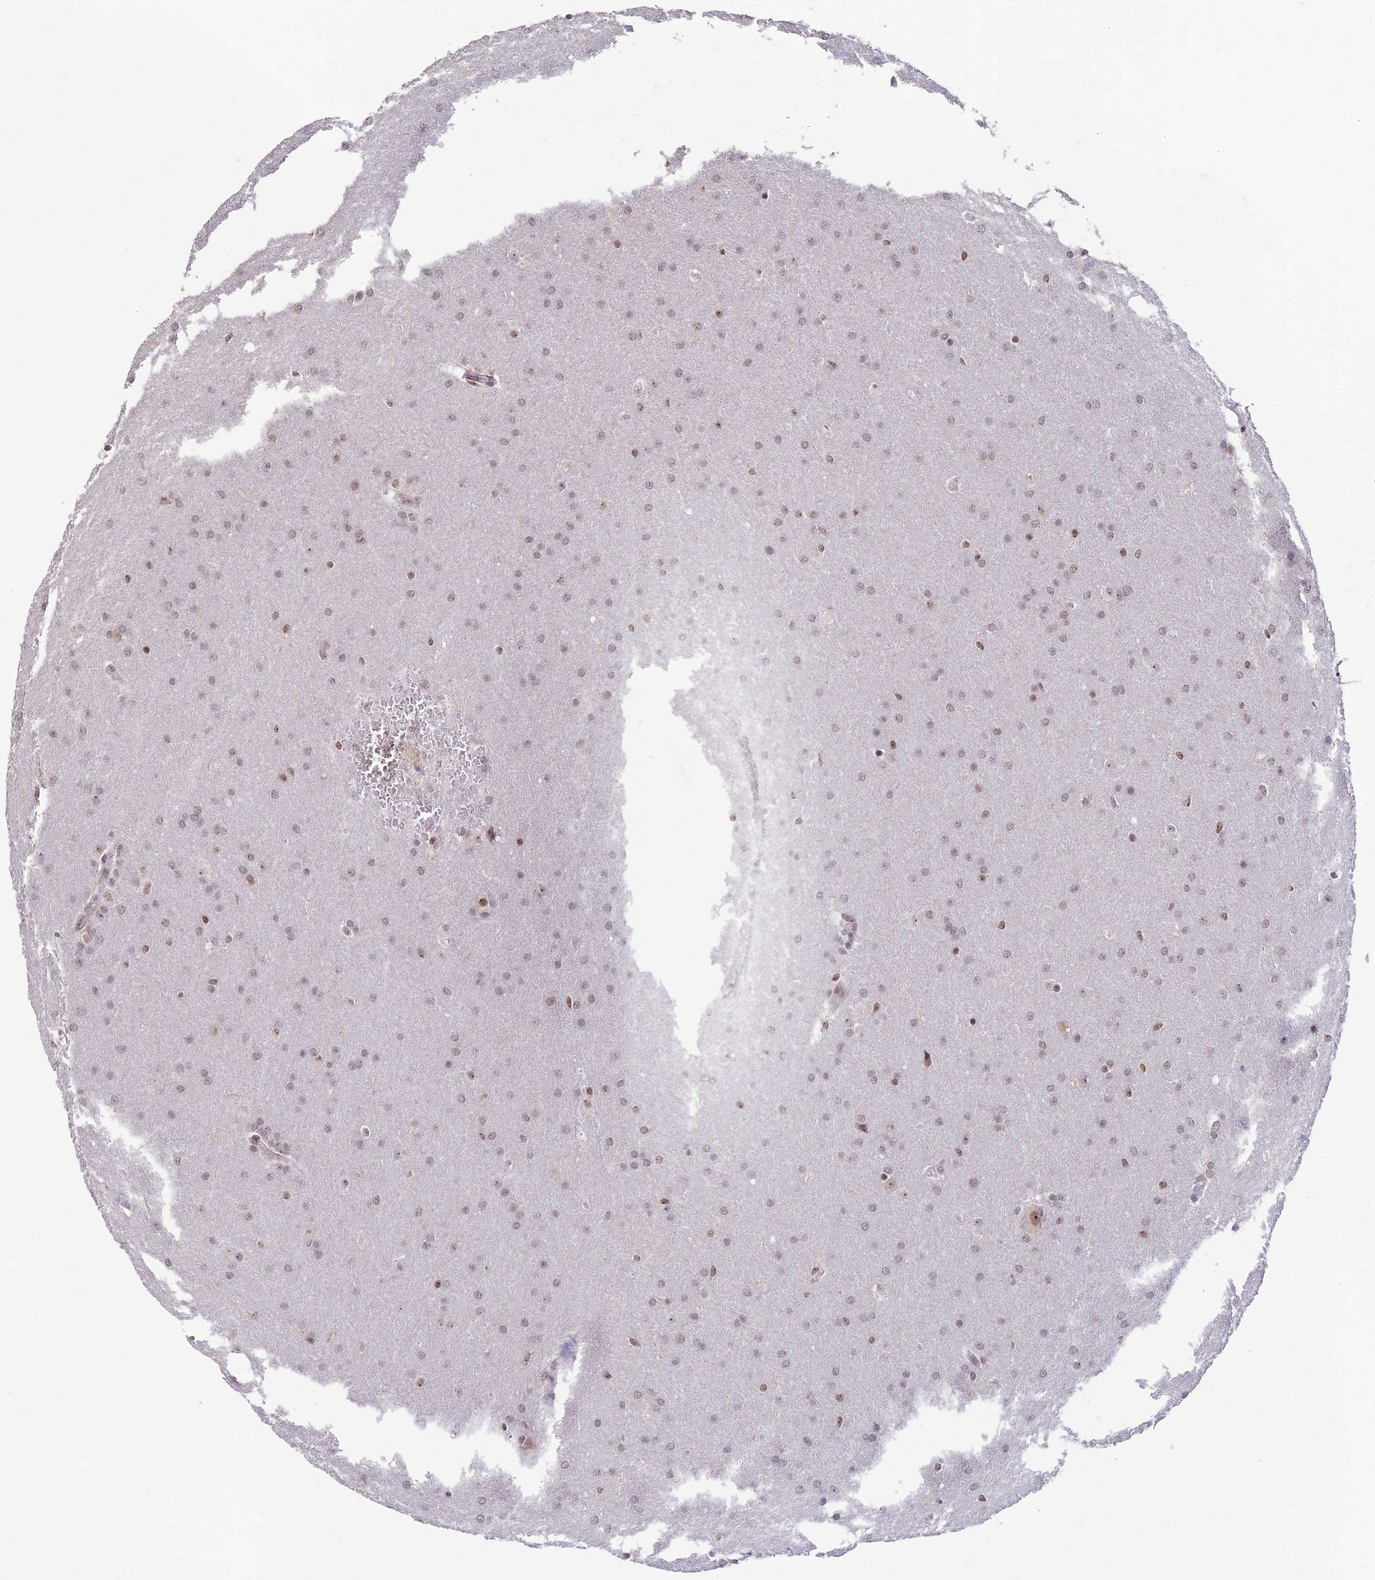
{"staining": {"intensity": "weak", "quantity": "<25%", "location": "nuclear"}, "tissue": "glioma", "cell_type": "Tumor cells", "image_type": "cancer", "snomed": [{"axis": "morphology", "description": "Glioma, malignant, Low grade"}, {"axis": "topography", "description": "Brain"}], "caption": "IHC photomicrograph of malignant glioma (low-grade) stained for a protein (brown), which reveals no positivity in tumor cells.", "gene": "POLR1G", "patient": {"sex": "female", "age": 32}}